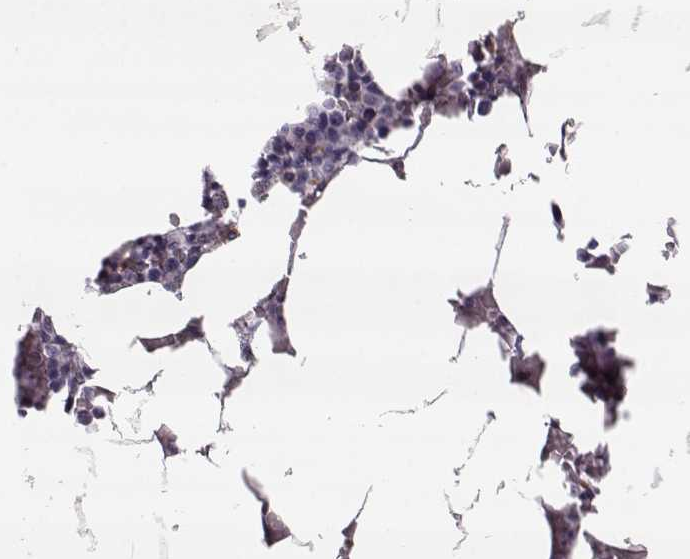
{"staining": {"intensity": "strong", "quantity": "<25%", "location": "cytoplasmic/membranous"}, "tissue": "bone marrow", "cell_type": "Hematopoietic cells", "image_type": "normal", "snomed": [{"axis": "morphology", "description": "Normal tissue, NOS"}, {"axis": "topography", "description": "Bone marrow"}], "caption": "High-magnification brightfield microscopy of unremarkable bone marrow stained with DAB (brown) and counterstained with hematoxylin (blue). hematopoietic cells exhibit strong cytoplasmic/membranous staining is appreciated in about<25% of cells.", "gene": "ADGRG5", "patient": {"sex": "female", "age": 52}}